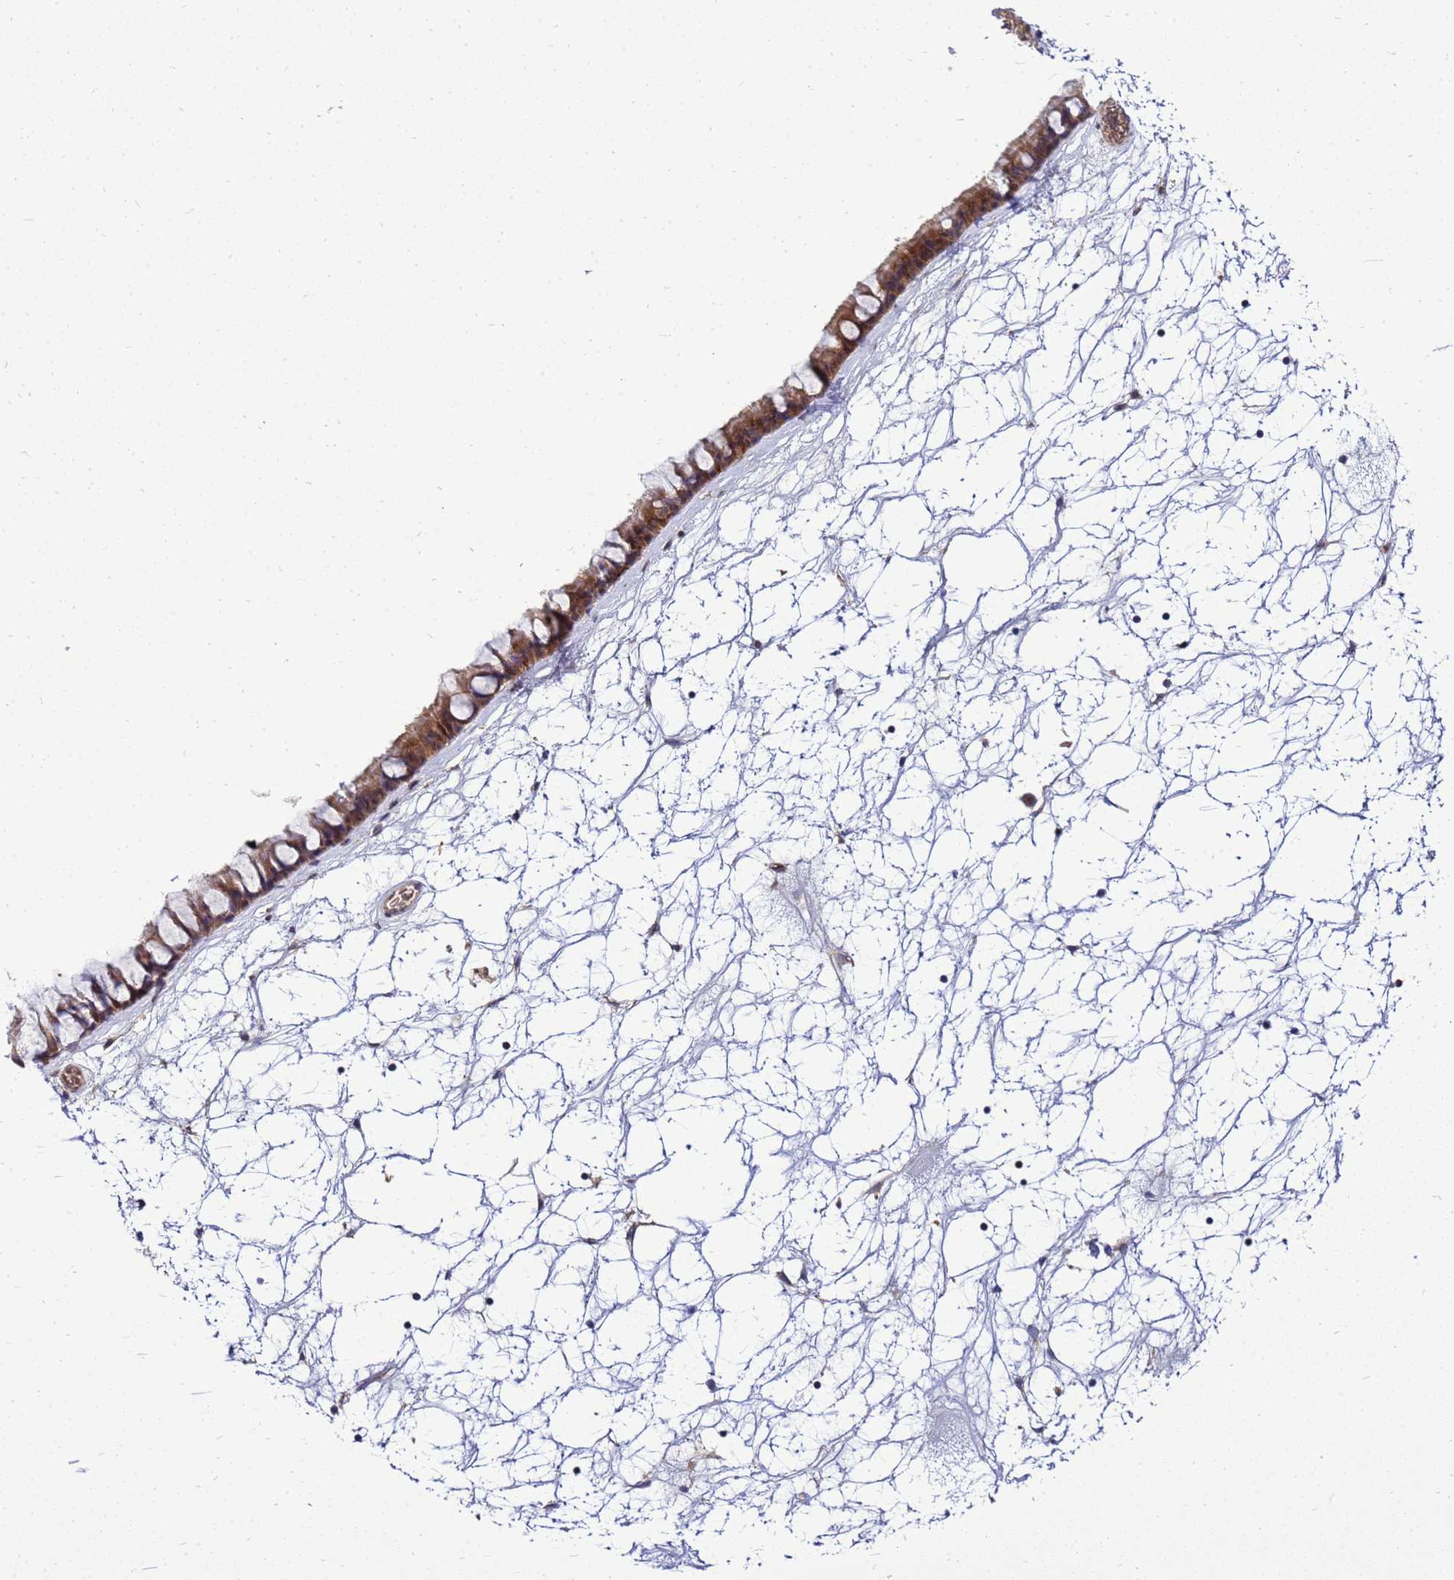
{"staining": {"intensity": "moderate", "quantity": ">75%", "location": "cytoplasmic/membranous"}, "tissue": "nasopharynx", "cell_type": "Respiratory epithelial cells", "image_type": "normal", "snomed": [{"axis": "morphology", "description": "Normal tissue, NOS"}, {"axis": "topography", "description": "Nasopharynx"}], "caption": "Immunohistochemistry (IHC) histopathology image of unremarkable nasopharynx: human nasopharynx stained using IHC shows medium levels of moderate protein expression localized specifically in the cytoplasmic/membranous of respiratory epithelial cells, appearing as a cytoplasmic/membranous brown color.", "gene": "EIF4EBP3", "patient": {"sex": "male", "age": 64}}